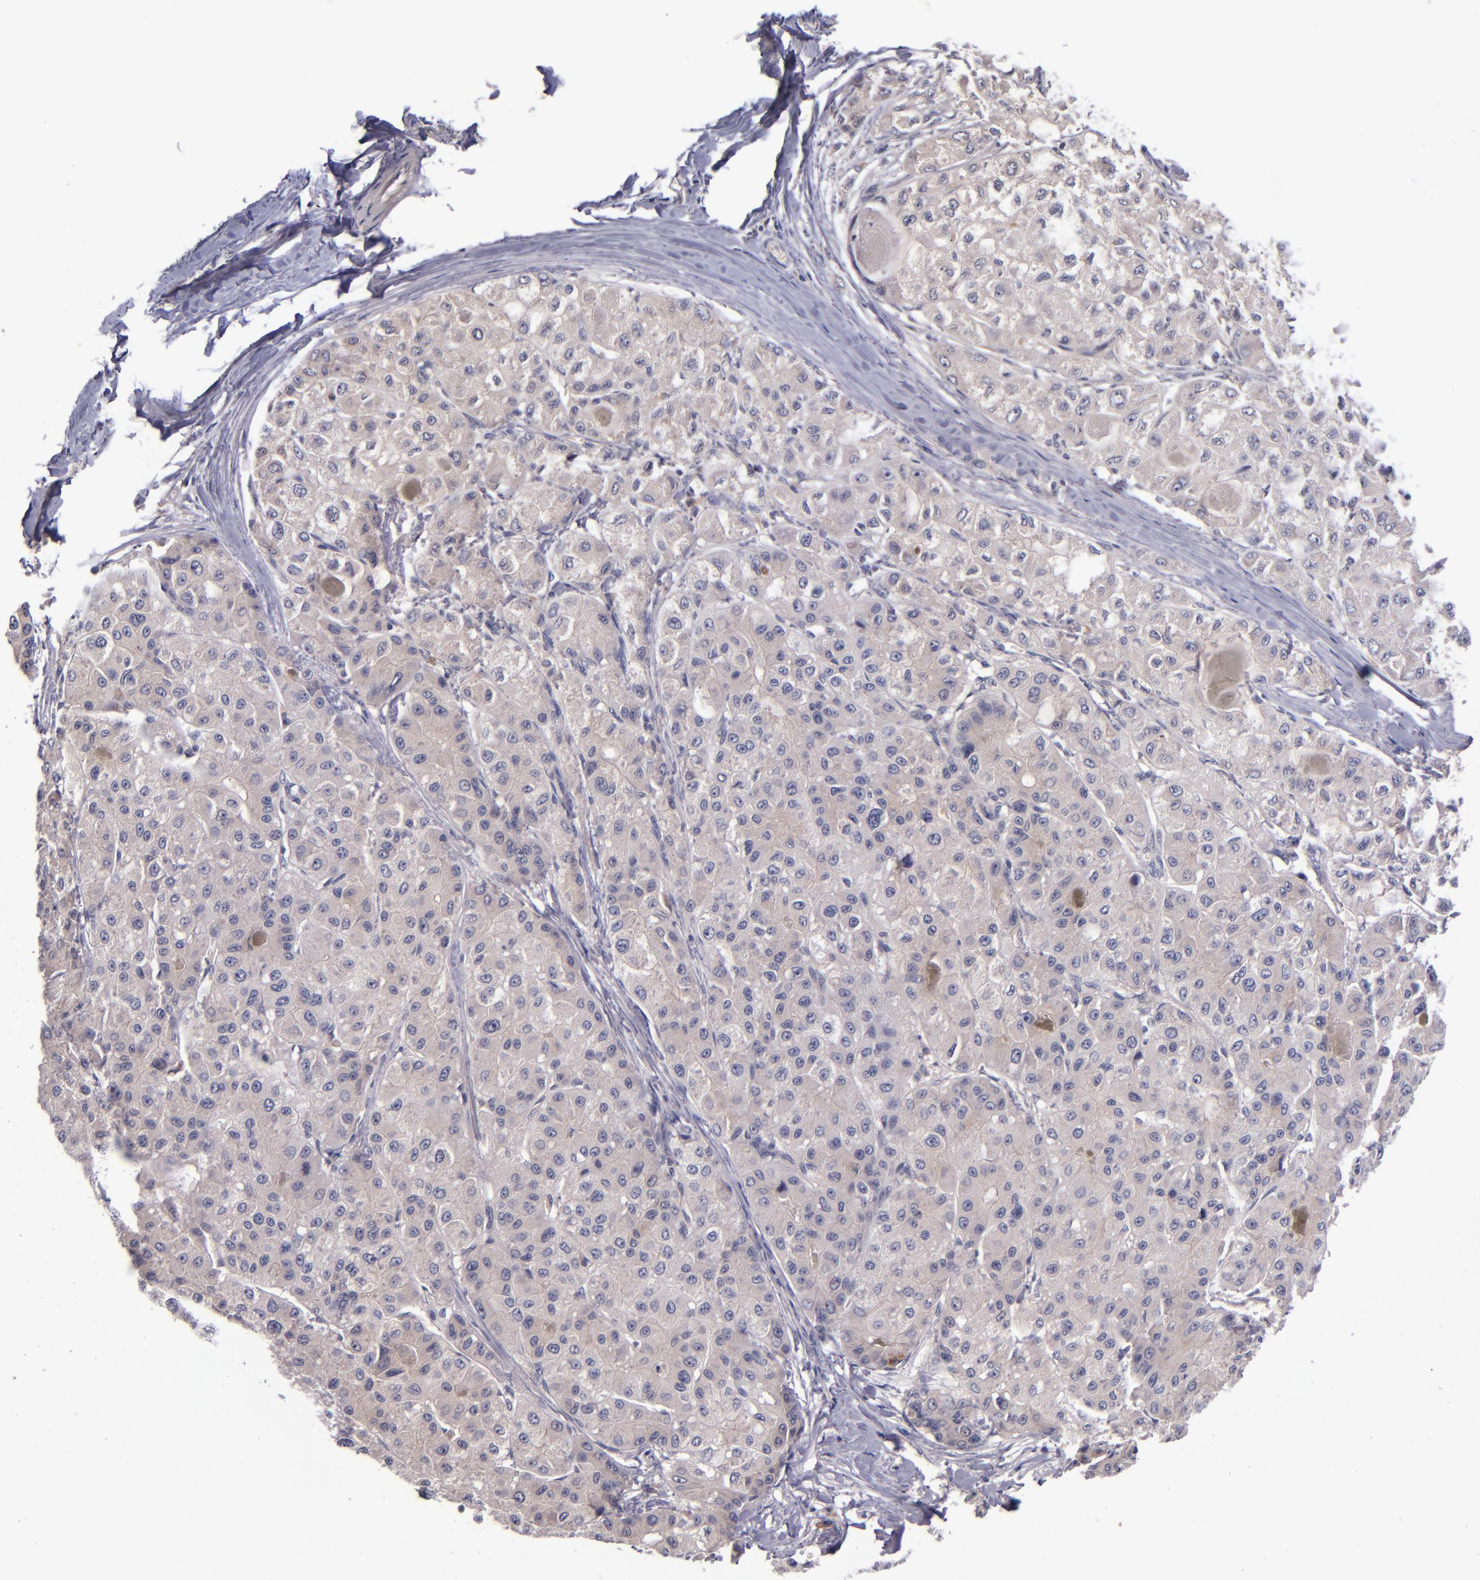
{"staining": {"intensity": "weak", "quantity": ">75%", "location": "cytoplasmic/membranous"}, "tissue": "liver cancer", "cell_type": "Tumor cells", "image_type": "cancer", "snomed": [{"axis": "morphology", "description": "Carcinoma, Hepatocellular, NOS"}, {"axis": "topography", "description": "Liver"}], "caption": "Protein staining of liver hepatocellular carcinoma tissue shows weak cytoplasmic/membranous positivity in about >75% of tumor cells.", "gene": "TSC2", "patient": {"sex": "male", "age": 80}}